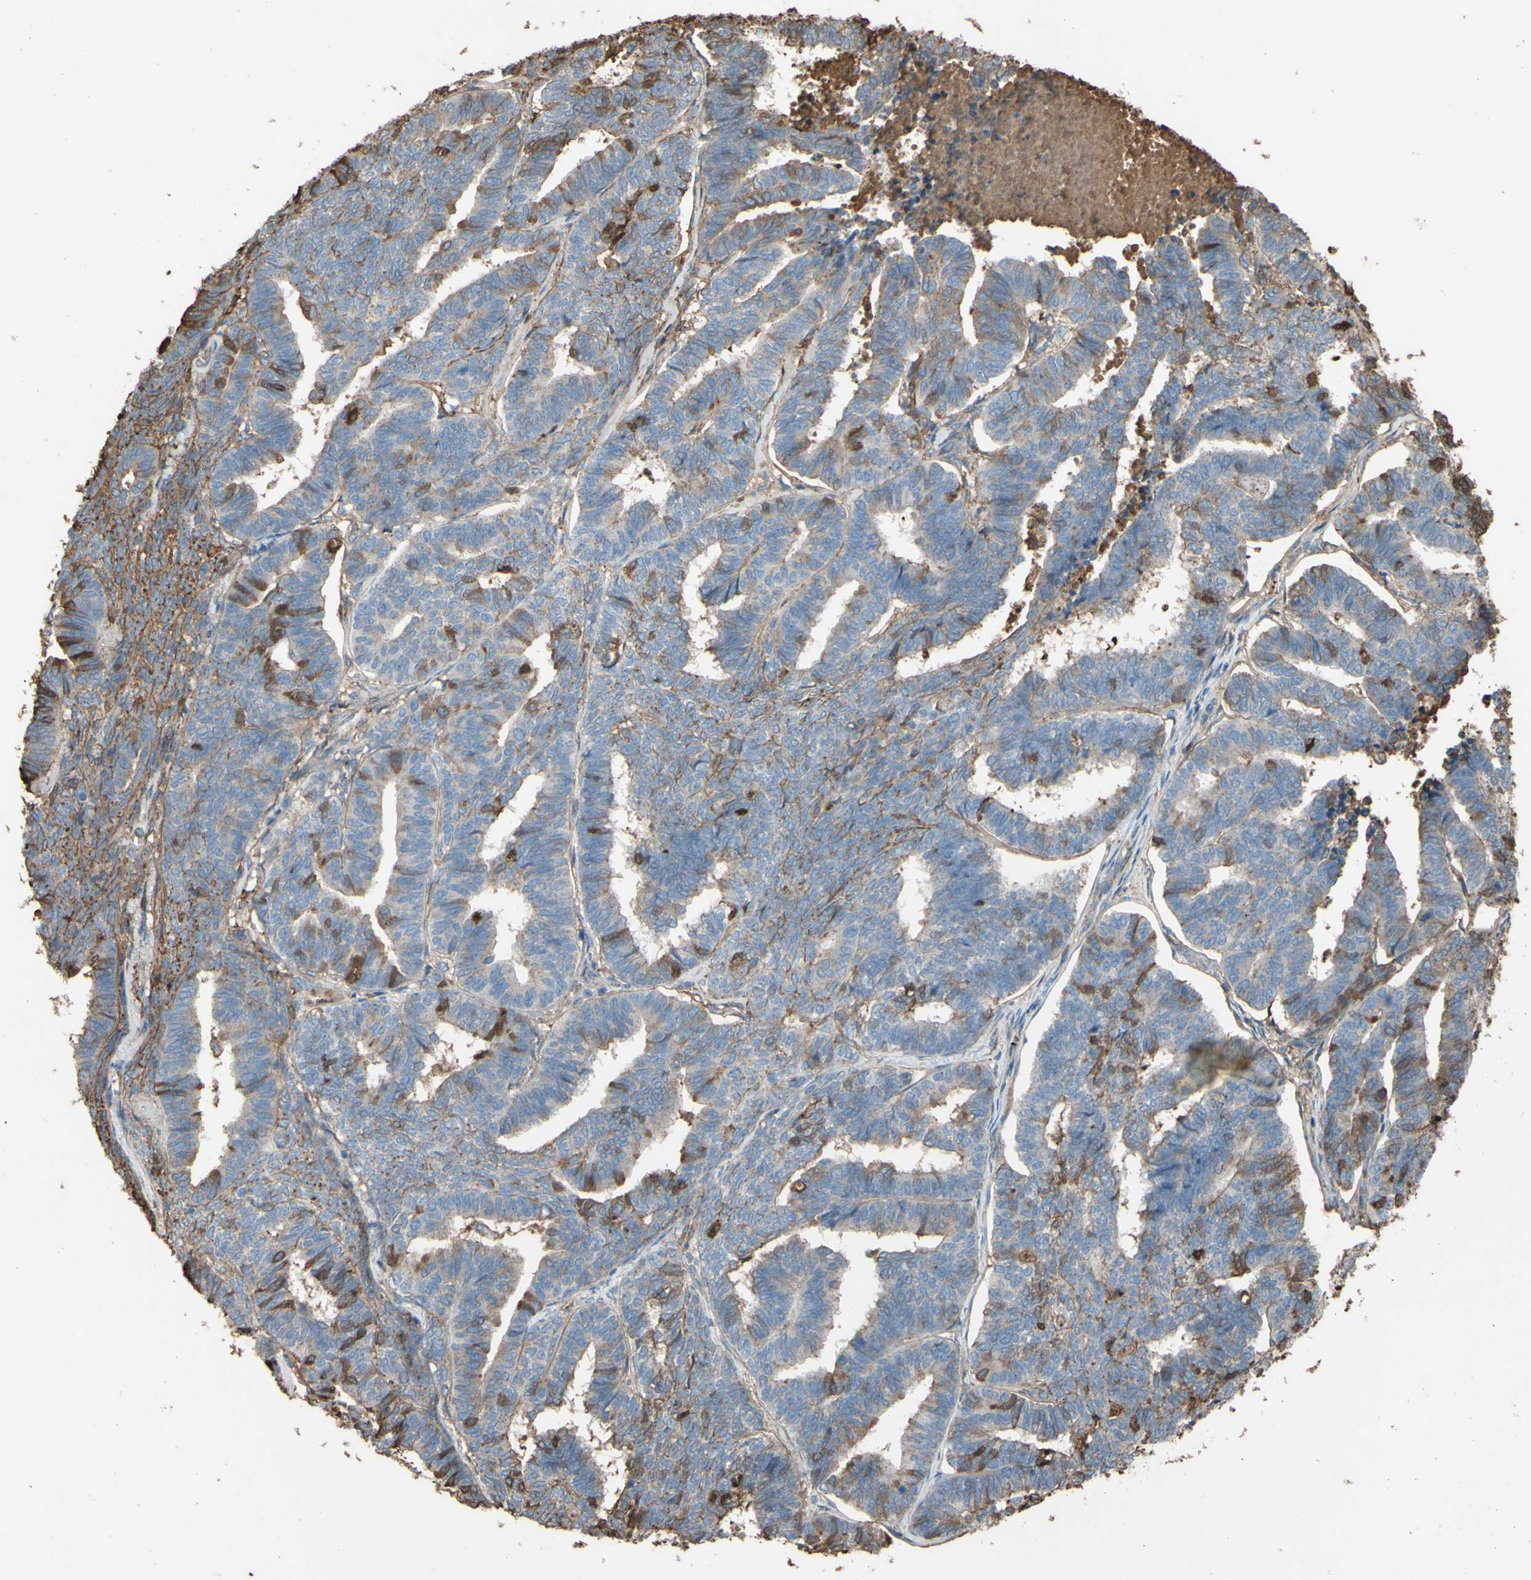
{"staining": {"intensity": "moderate", "quantity": "<25%", "location": "cytoplasmic/membranous"}, "tissue": "endometrial cancer", "cell_type": "Tumor cells", "image_type": "cancer", "snomed": [{"axis": "morphology", "description": "Adenocarcinoma, NOS"}, {"axis": "topography", "description": "Endometrium"}], "caption": "Adenocarcinoma (endometrial) stained for a protein (brown) demonstrates moderate cytoplasmic/membranous positive staining in approximately <25% of tumor cells.", "gene": "PTGDS", "patient": {"sex": "female", "age": 70}}